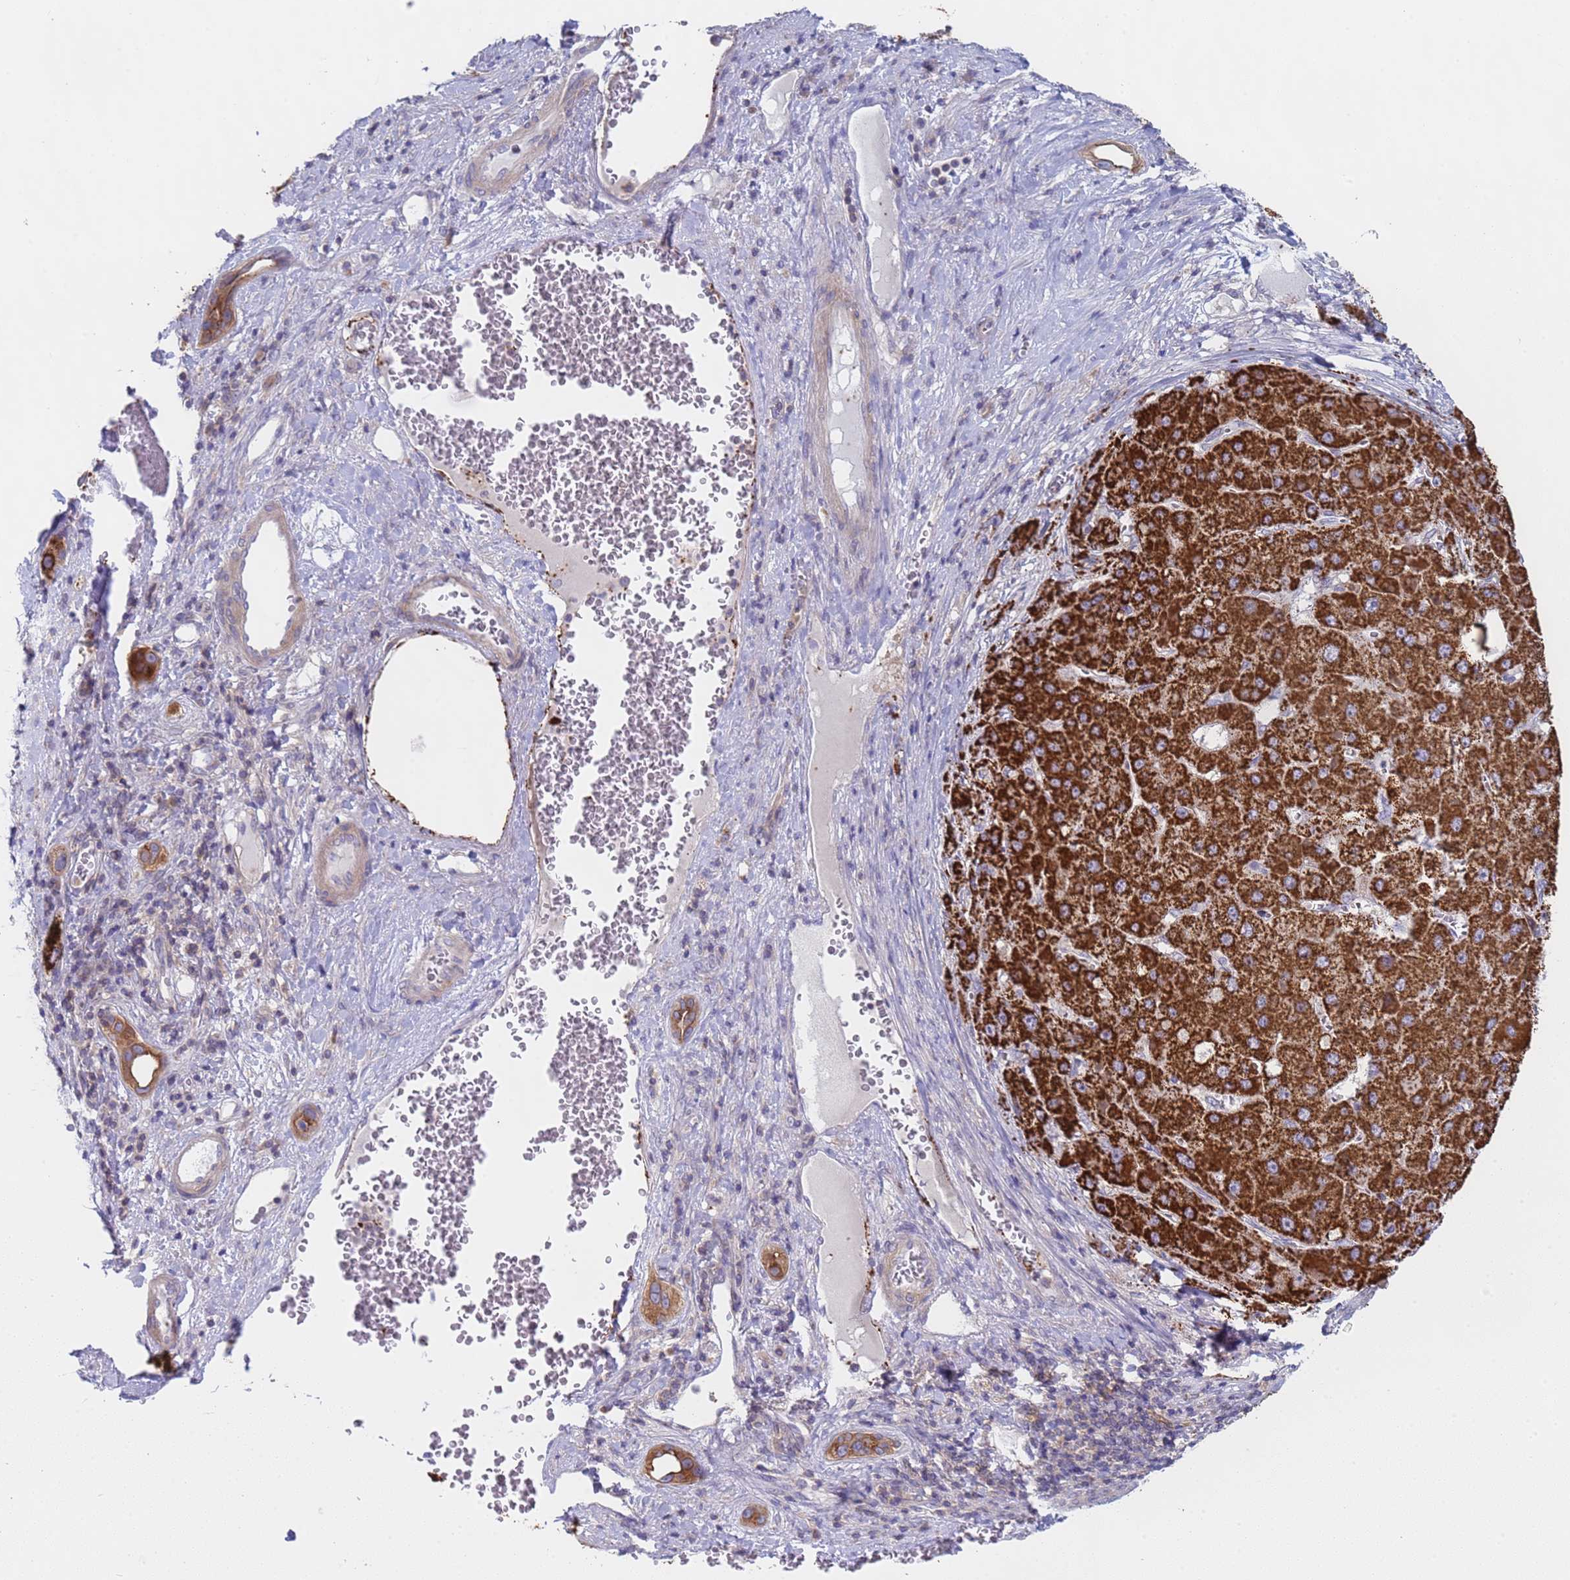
{"staining": {"intensity": "strong", "quantity": ">75%", "location": "cytoplasmic/membranous"}, "tissue": "liver cancer", "cell_type": "Tumor cells", "image_type": "cancer", "snomed": [{"axis": "morphology", "description": "Carcinoma, Hepatocellular, NOS"}, {"axis": "topography", "description": "Liver"}], "caption": "The photomicrograph reveals immunohistochemical staining of liver cancer. There is strong cytoplasmic/membranous expression is seen in approximately >75% of tumor cells.", "gene": "CAPN7", "patient": {"sex": "female", "age": 73}}